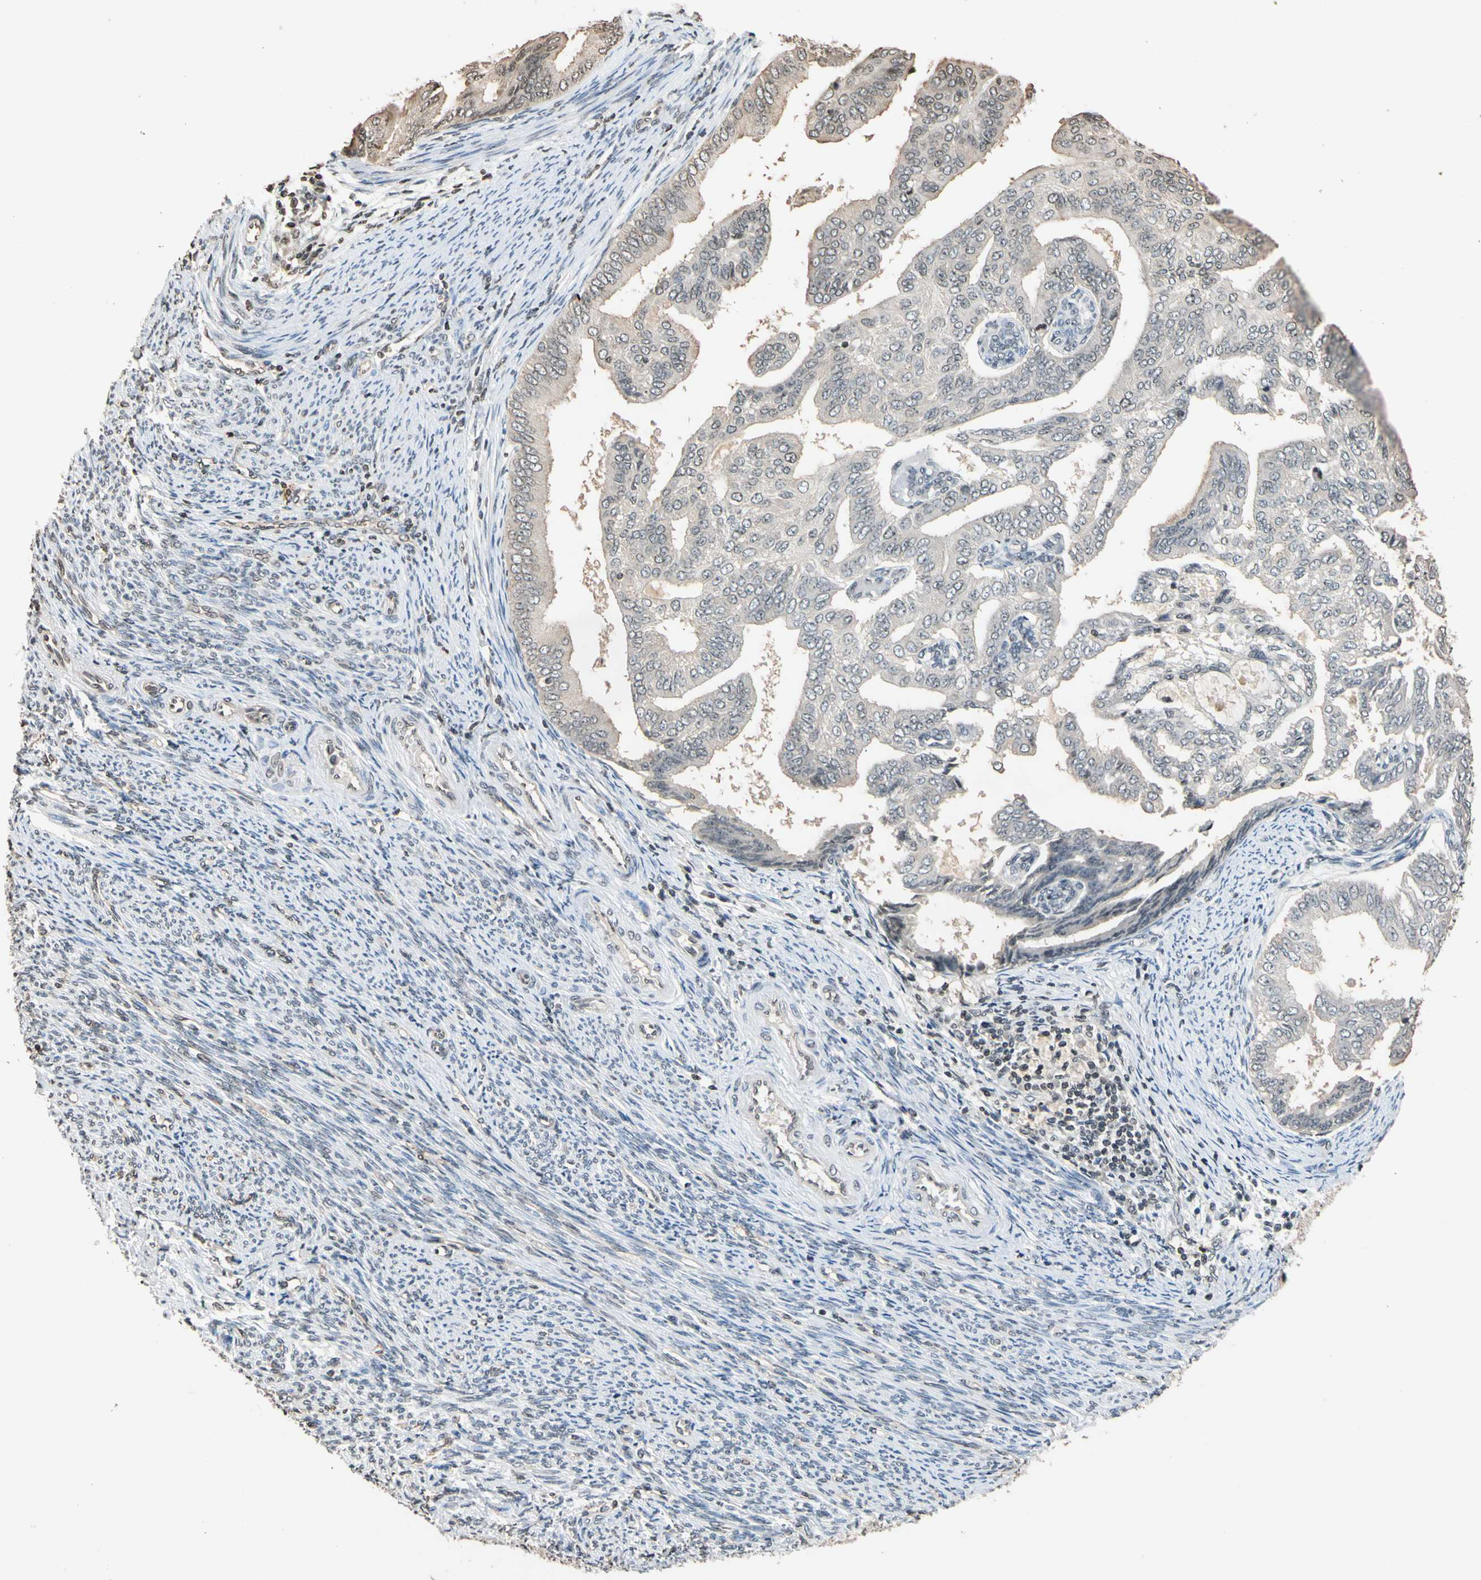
{"staining": {"intensity": "weak", "quantity": ">75%", "location": "cytoplasmic/membranous"}, "tissue": "endometrial cancer", "cell_type": "Tumor cells", "image_type": "cancer", "snomed": [{"axis": "morphology", "description": "Adenocarcinoma, NOS"}, {"axis": "topography", "description": "Endometrium"}], "caption": "Brown immunohistochemical staining in human endometrial cancer displays weak cytoplasmic/membranous staining in approximately >75% of tumor cells.", "gene": "GPX4", "patient": {"sex": "female", "age": 58}}